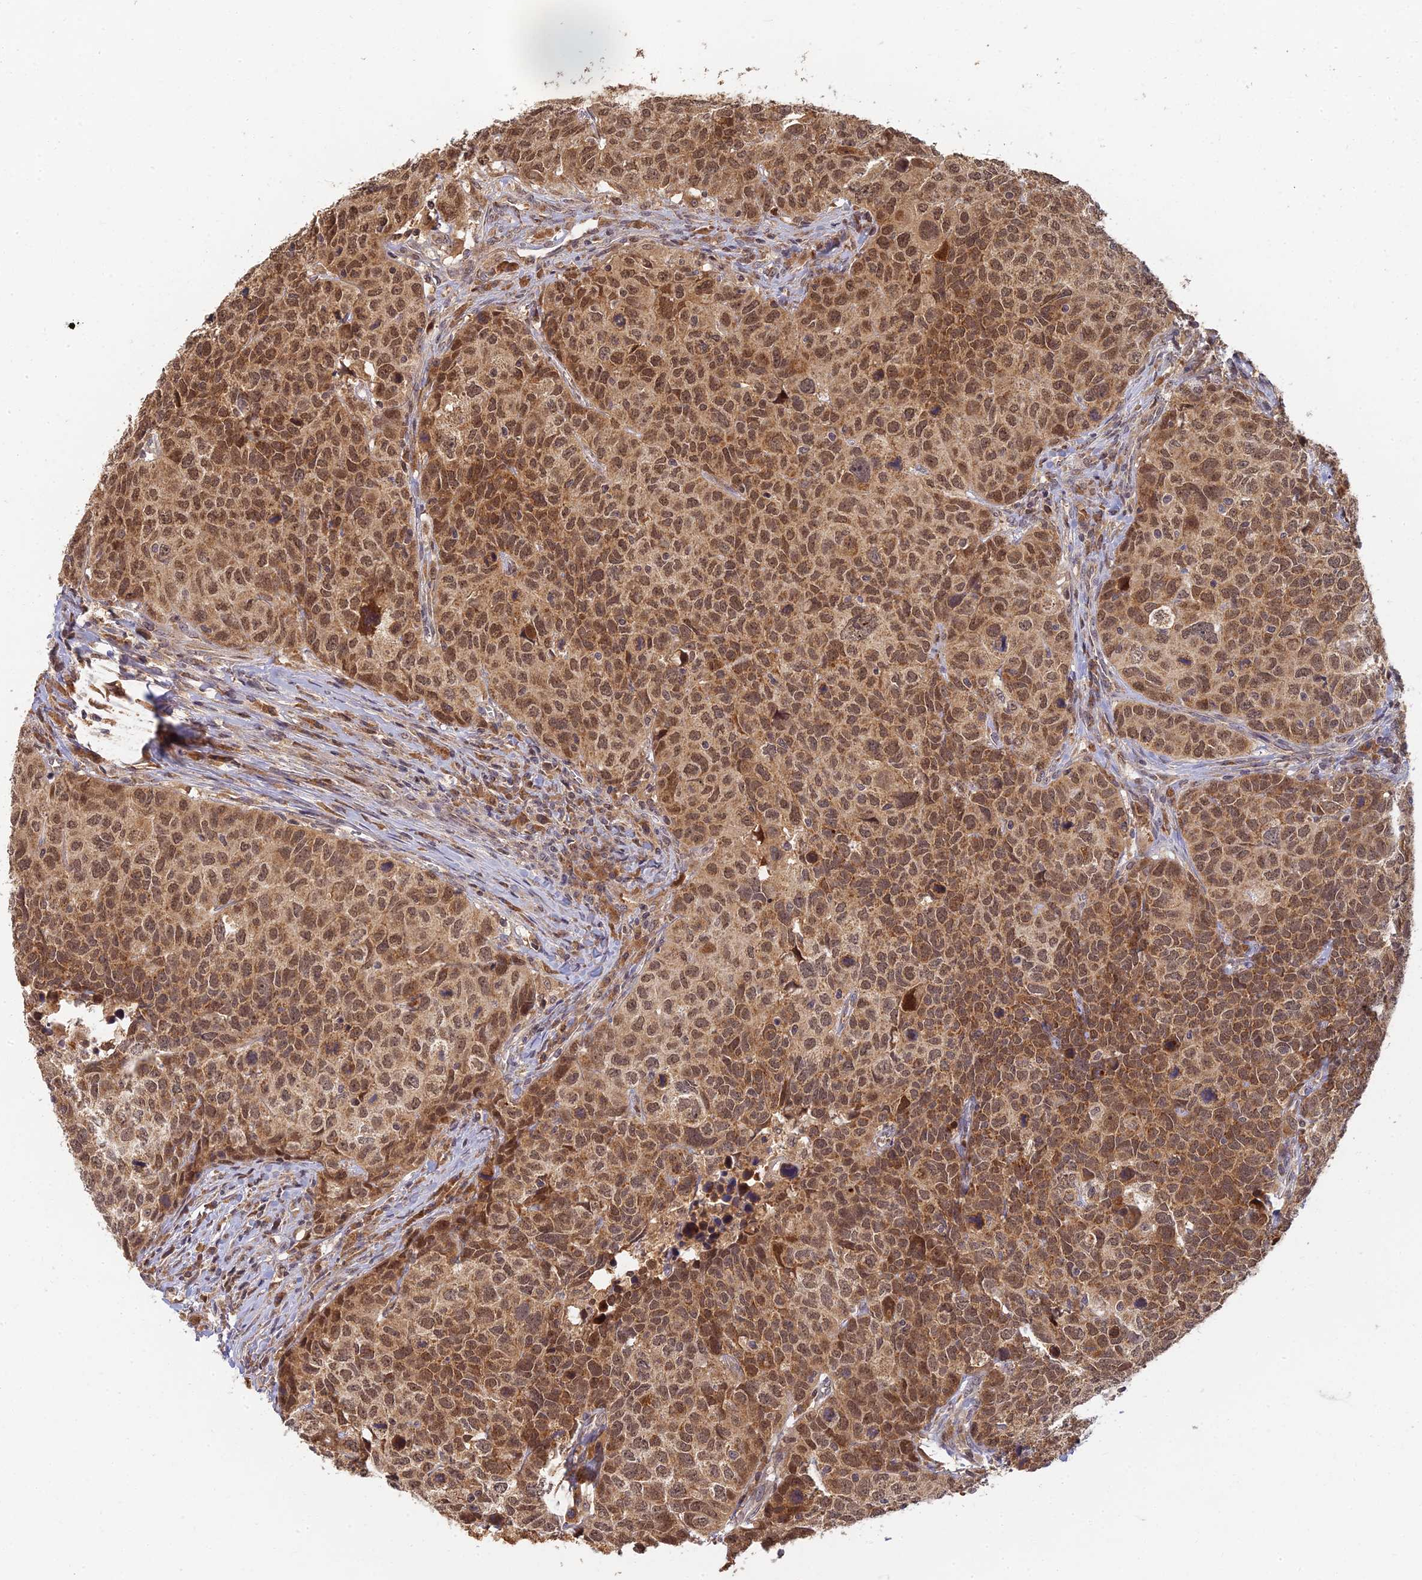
{"staining": {"intensity": "moderate", "quantity": ">75%", "location": "cytoplasmic/membranous"}, "tissue": "head and neck cancer", "cell_type": "Tumor cells", "image_type": "cancer", "snomed": [{"axis": "morphology", "description": "Squamous cell carcinoma, NOS"}, {"axis": "topography", "description": "Head-Neck"}], "caption": "Protein staining shows moderate cytoplasmic/membranous expression in about >75% of tumor cells in head and neck cancer. (Stains: DAB (3,3'-diaminobenzidine) in brown, nuclei in blue, Microscopy: brightfield microscopy at high magnification).", "gene": "RGL3", "patient": {"sex": "male", "age": 66}}